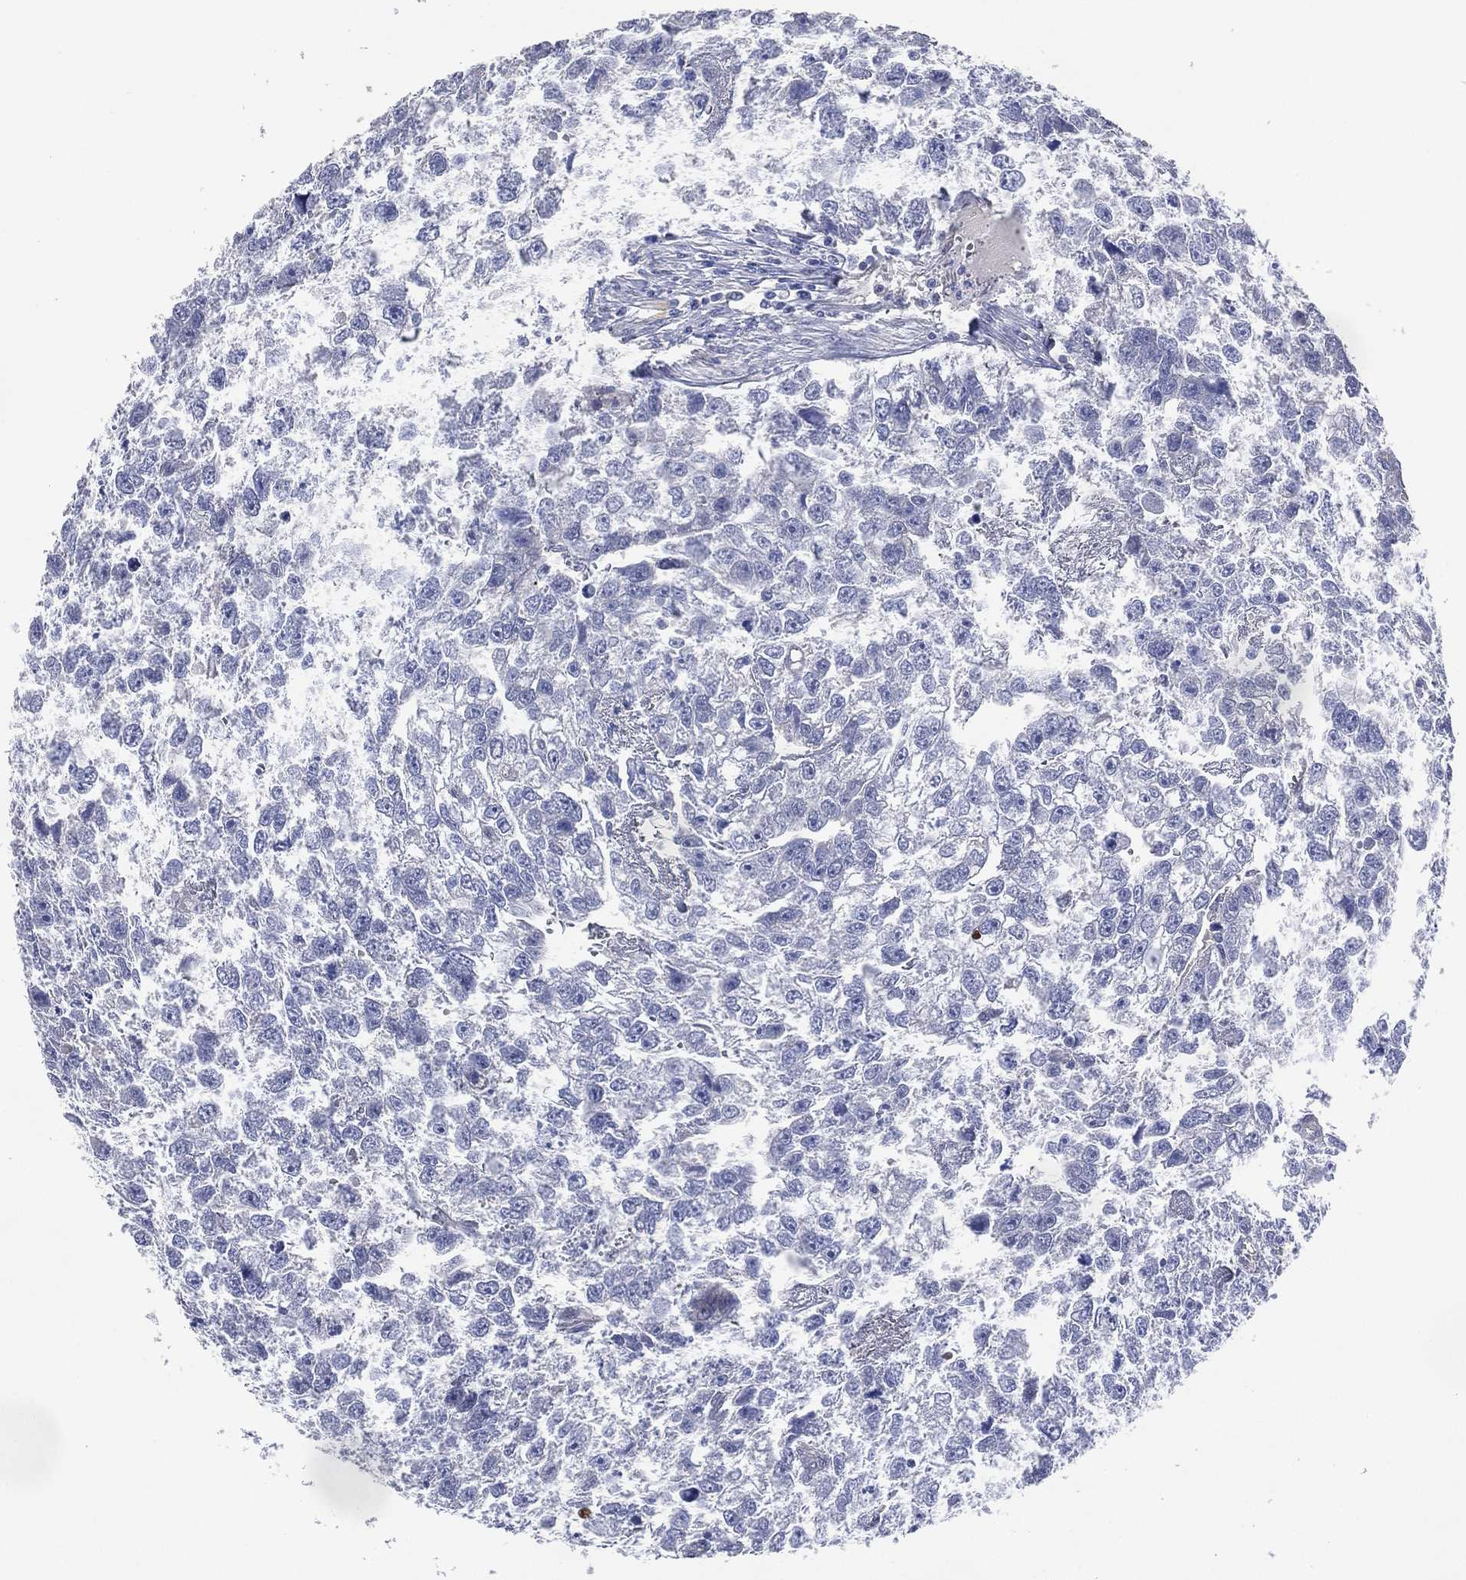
{"staining": {"intensity": "negative", "quantity": "none", "location": "none"}, "tissue": "testis cancer", "cell_type": "Tumor cells", "image_type": "cancer", "snomed": [{"axis": "morphology", "description": "Carcinoma, Embryonal, NOS"}, {"axis": "morphology", "description": "Teratoma, malignant, NOS"}, {"axis": "topography", "description": "Testis"}], "caption": "Immunohistochemistry (IHC) of human embryonal carcinoma (testis) reveals no expression in tumor cells.", "gene": "AK1", "patient": {"sex": "male", "age": 44}}